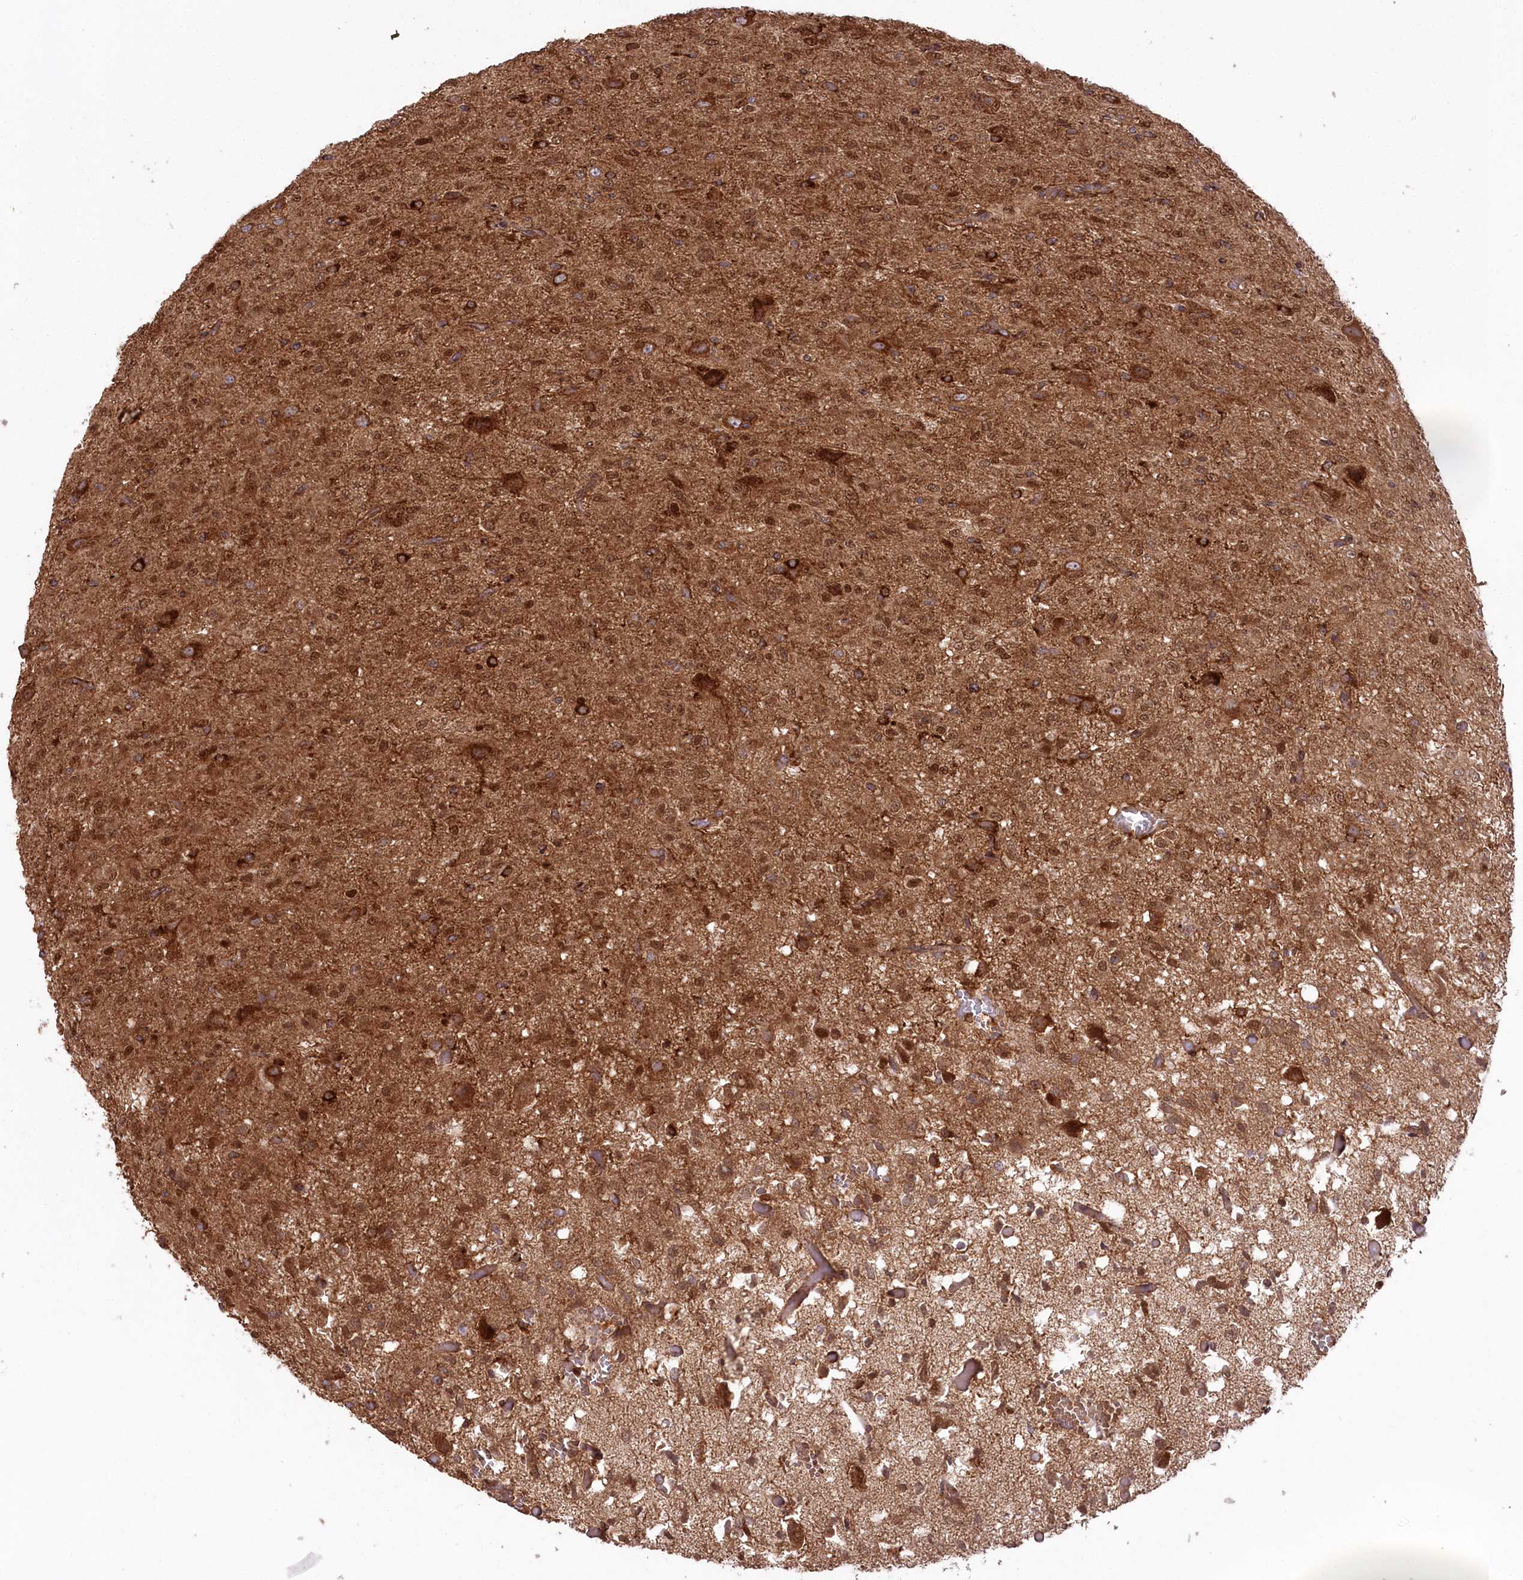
{"staining": {"intensity": "moderate", "quantity": ">75%", "location": "cytoplasmic/membranous,nuclear"}, "tissue": "glioma", "cell_type": "Tumor cells", "image_type": "cancer", "snomed": [{"axis": "morphology", "description": "Glioma, malignant, High grade"}, {"axis": "topography", "description": "Brain"}], "caption": "Tumor cells exhibit moderate cytoplasmic/membranous and nuclear positivity in approximately >75% of cells in malignant glioma (high-grade).", "gene": "CCDC91", "patient": {"sex": "female", "age": 59}}